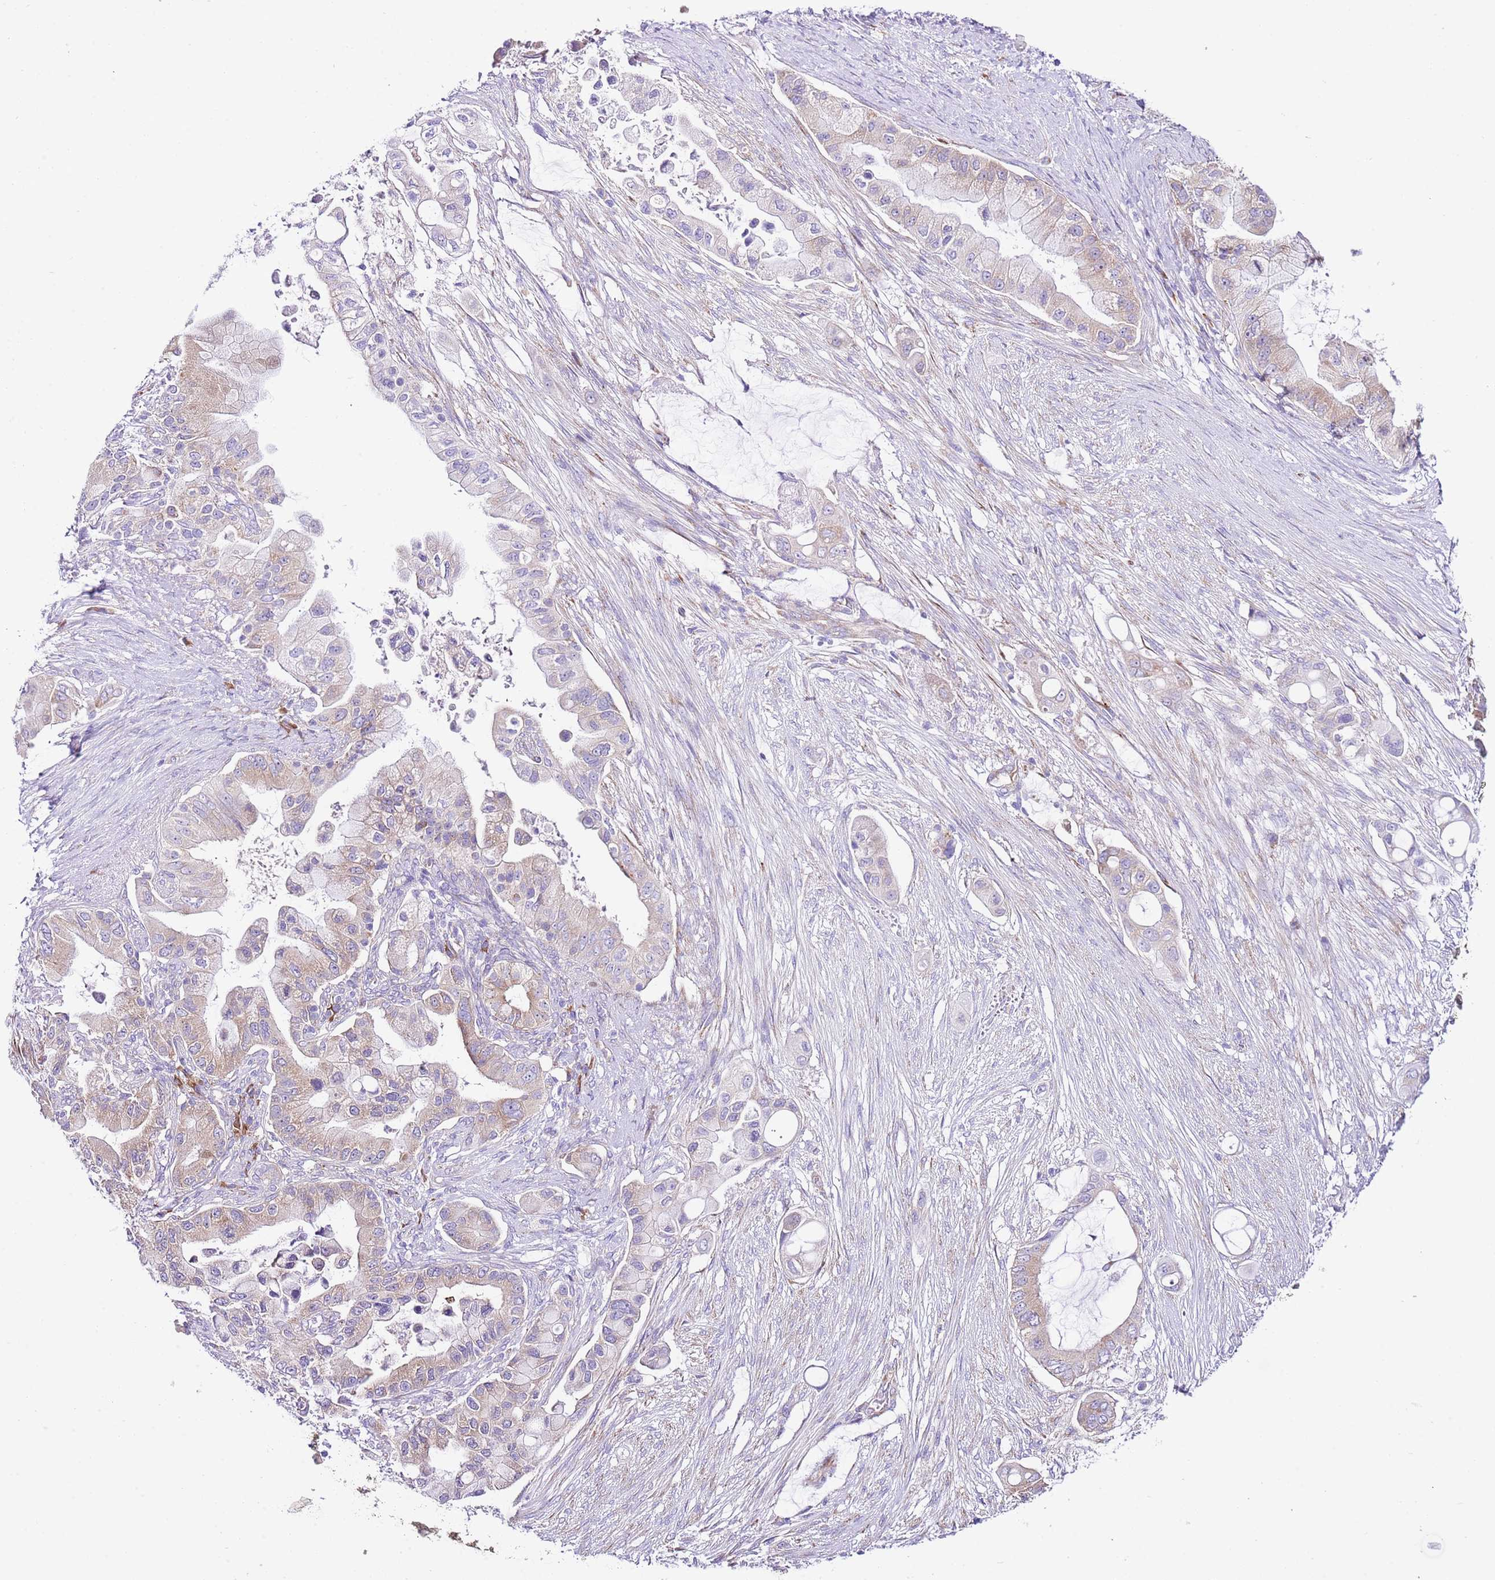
{"staining": {"intensity": "weak", "quantity": "<25%", "location": "cytoplasmic/membranous"}, "tissue": "pancreatic cancer", "cell_type": "Tumor cells", "image_type": "cancer", "snomed": [{"axis": "morphology", "description": "Adenocarcinoma, NOS"}, {"axis": "topography", "description": "Pancreas"}], "caption": "The histopathology image reveals no staining of tumor cells in pancreatic adenocarcinoma.", "gene": "RPS10", "patient": {"sex": "male", "age": 57}}